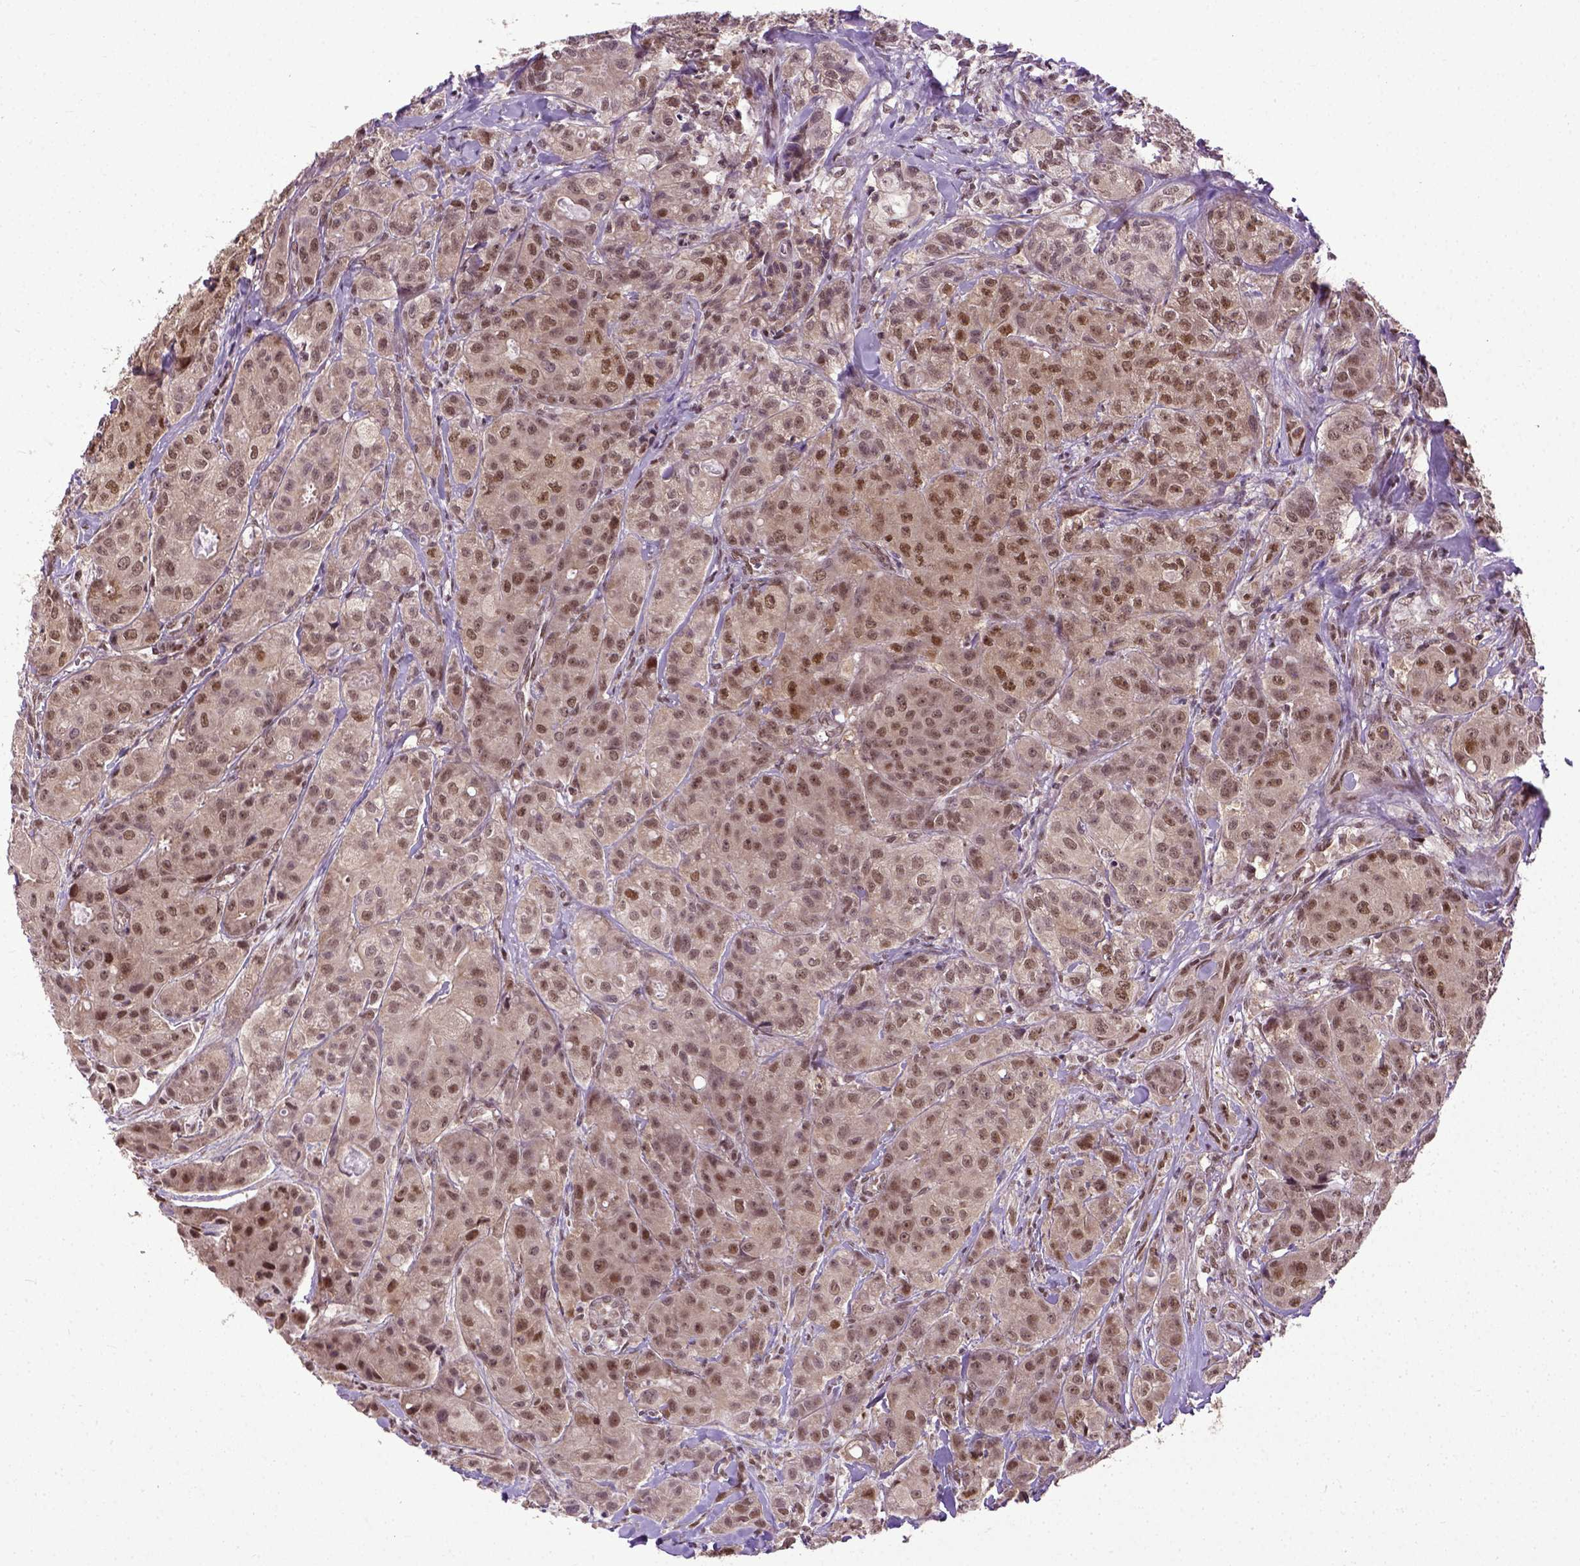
{"staining": {"intensity": "moderate", "quantity": ">75%", "location": "nuclear"}, "tissue": "breast cancer", "cell_type": "Tumor cells", "image_type": "cancer", "snomed": [{"axis": "morphology", "description": "Duct carcinoma"}, {"axis": "topography", "description": "Breast"}], "caption": "Infiltrating ductal carcinoma (breast) was stained to show a protein in brown. There is medium levels of moderate nuclear expression in about >75% of tumor cells.", "gene": "UBA3", "patient": {"sex": "female", "age": 43}}